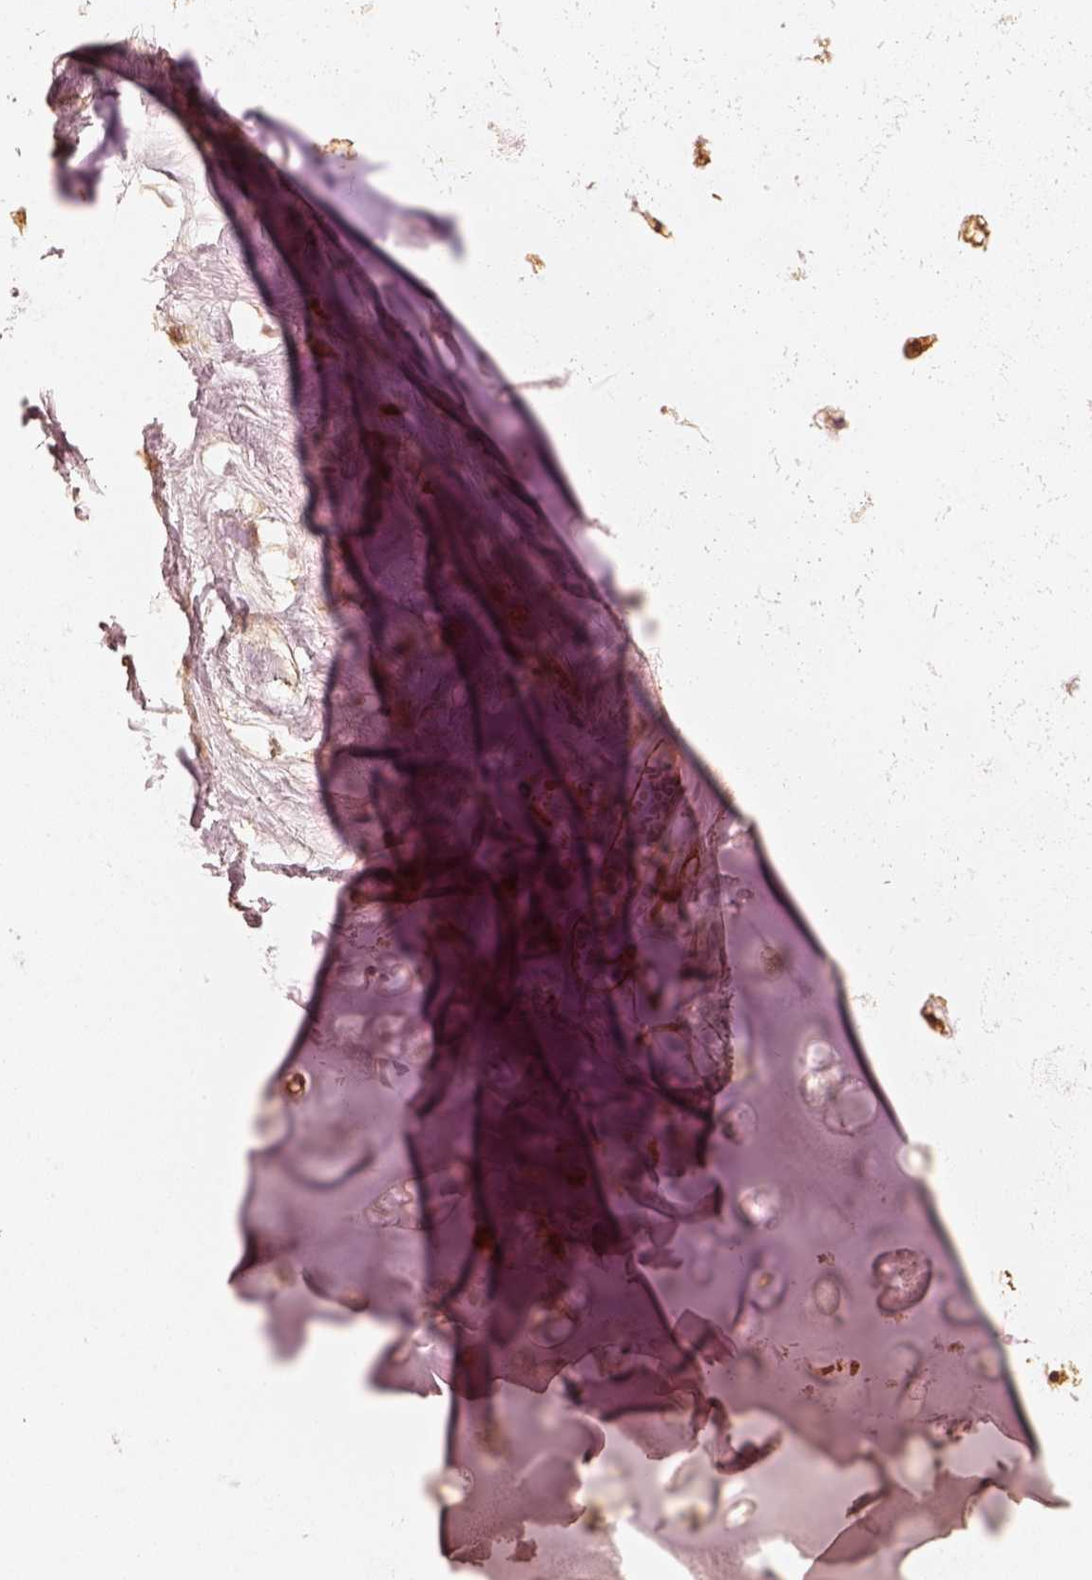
{"staining": {"intensity": "moderate", "quantity": ">75%", "location": "cytoplasmic/membranous"}, "tissue": "adipose tissue", "cell_type": "Adipocytes", "image_type": "normal", "snomed": [{"axis": "morphology", "description": "Normal tissue, NOS"}, {"axis": "morphology", "description": "Squamous cell carcinoma, NOS"}, {"axis": "topography", "description": "Cartilage tissue"}, {"axis": "topography", "description": "Lung"}], "caption": "Brown immunohistochemical staining in unremarkable human adipose tissue shows moderate cytoplasmic/membranous positivity in approximately >75% of adipocytes.", "gene": "FSCN1", "patient": {"sex": "male", "age": 66}}